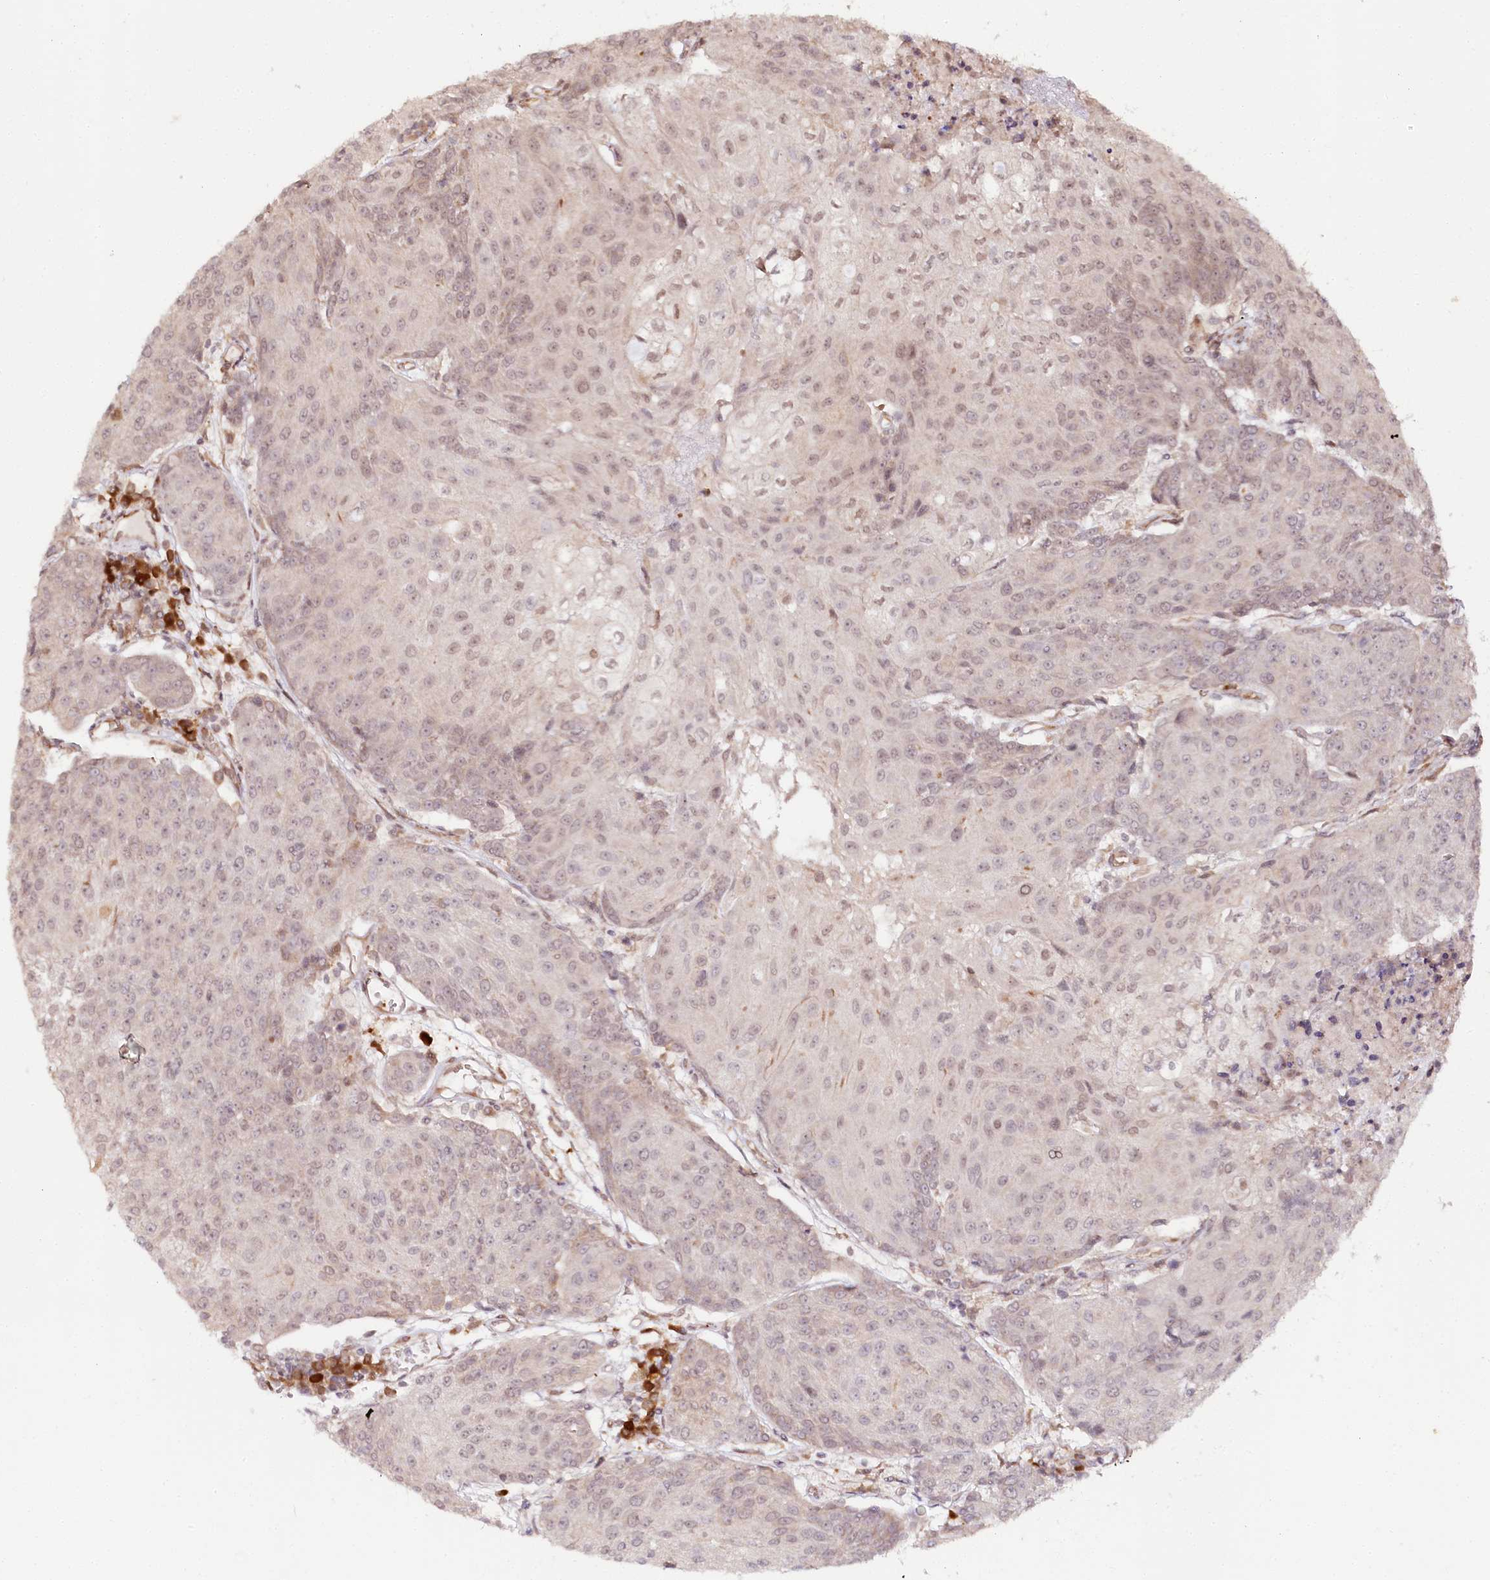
{"staining": {"intensity": "weak", "quantity": "25%-75%", "location": "nuclear"}, "tissue": "urothelial cancer", "cell_type": "Tumor cells", "image_type": "cancer", "snomed": [{"axis": "morphology", "description": "Urothelial carcinoma, High grade"}, {"axis": "topography", "description": "Urinary bladder"}], "caption": "Approximately 25%-75% of tumor cells in high-grade urothelial carcinoma demonstrate weak nuclear protein expression as visualized by brown immunohistochemical staining.", "gene": "ENSG00000144785", "patient": {"sex": "female", "age": 85}}